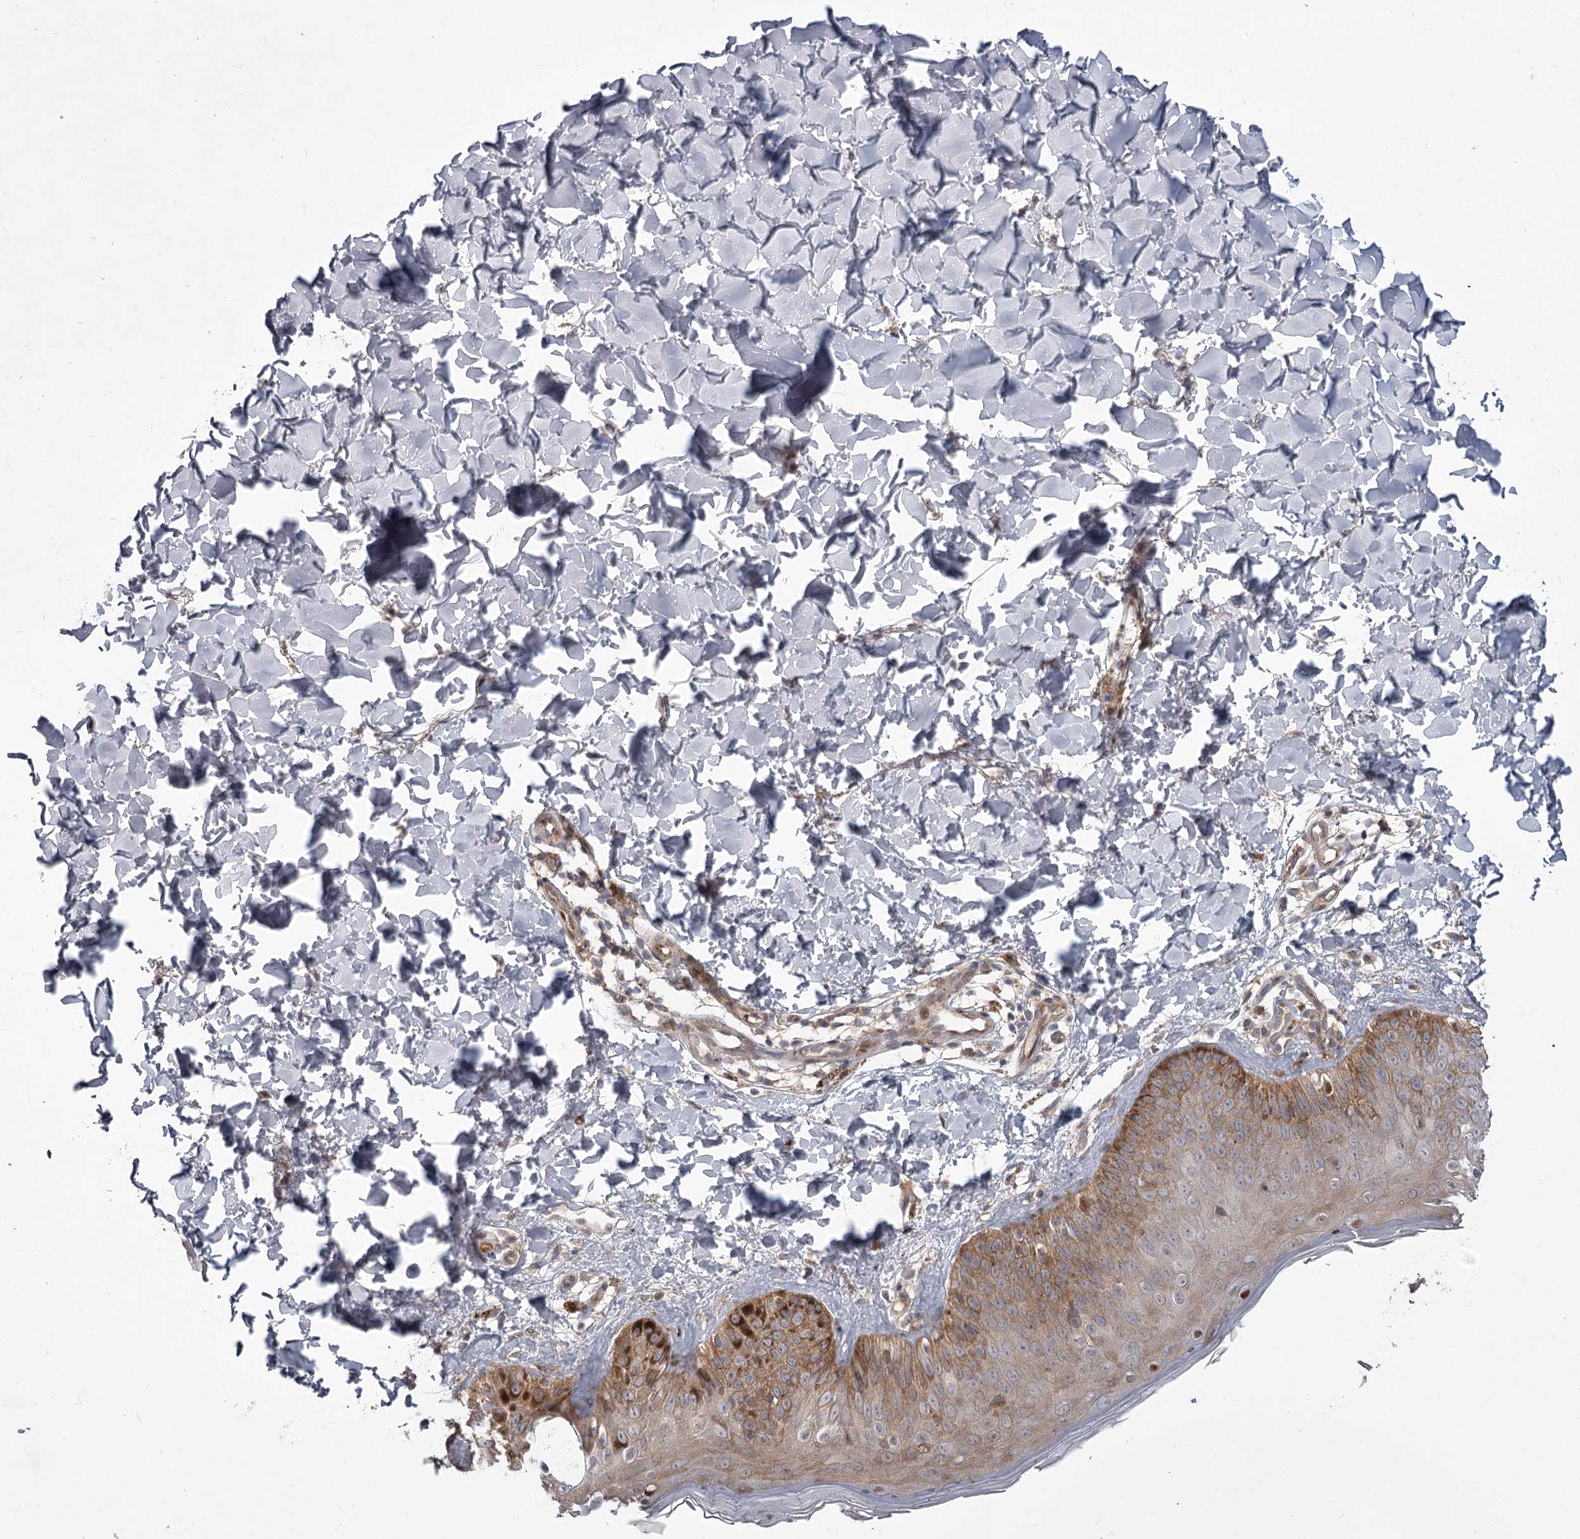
{"staining": {"intensity": "weak", "quantity": ">75%", "location": "cytoplasmic/membranous"}, "tissue": "skin", "cell_type": "Fibroblasts", "image_type": "normal", "snomed": [{"axis": "morphology", "description": "Normal tissue, NOS"}, {"axis": "topography", "description": "Skin"}], "caption": "Skin was stained to show a protein in brown. There is low levels of weak cytoplasmic/membranous staining in approximately >75% of fibroblasts. (DAB IHC, brown staining for protein, blue staining for nuclei).", "gene": "CCNG2", "patient": {"sex": "male", "age": 52}}